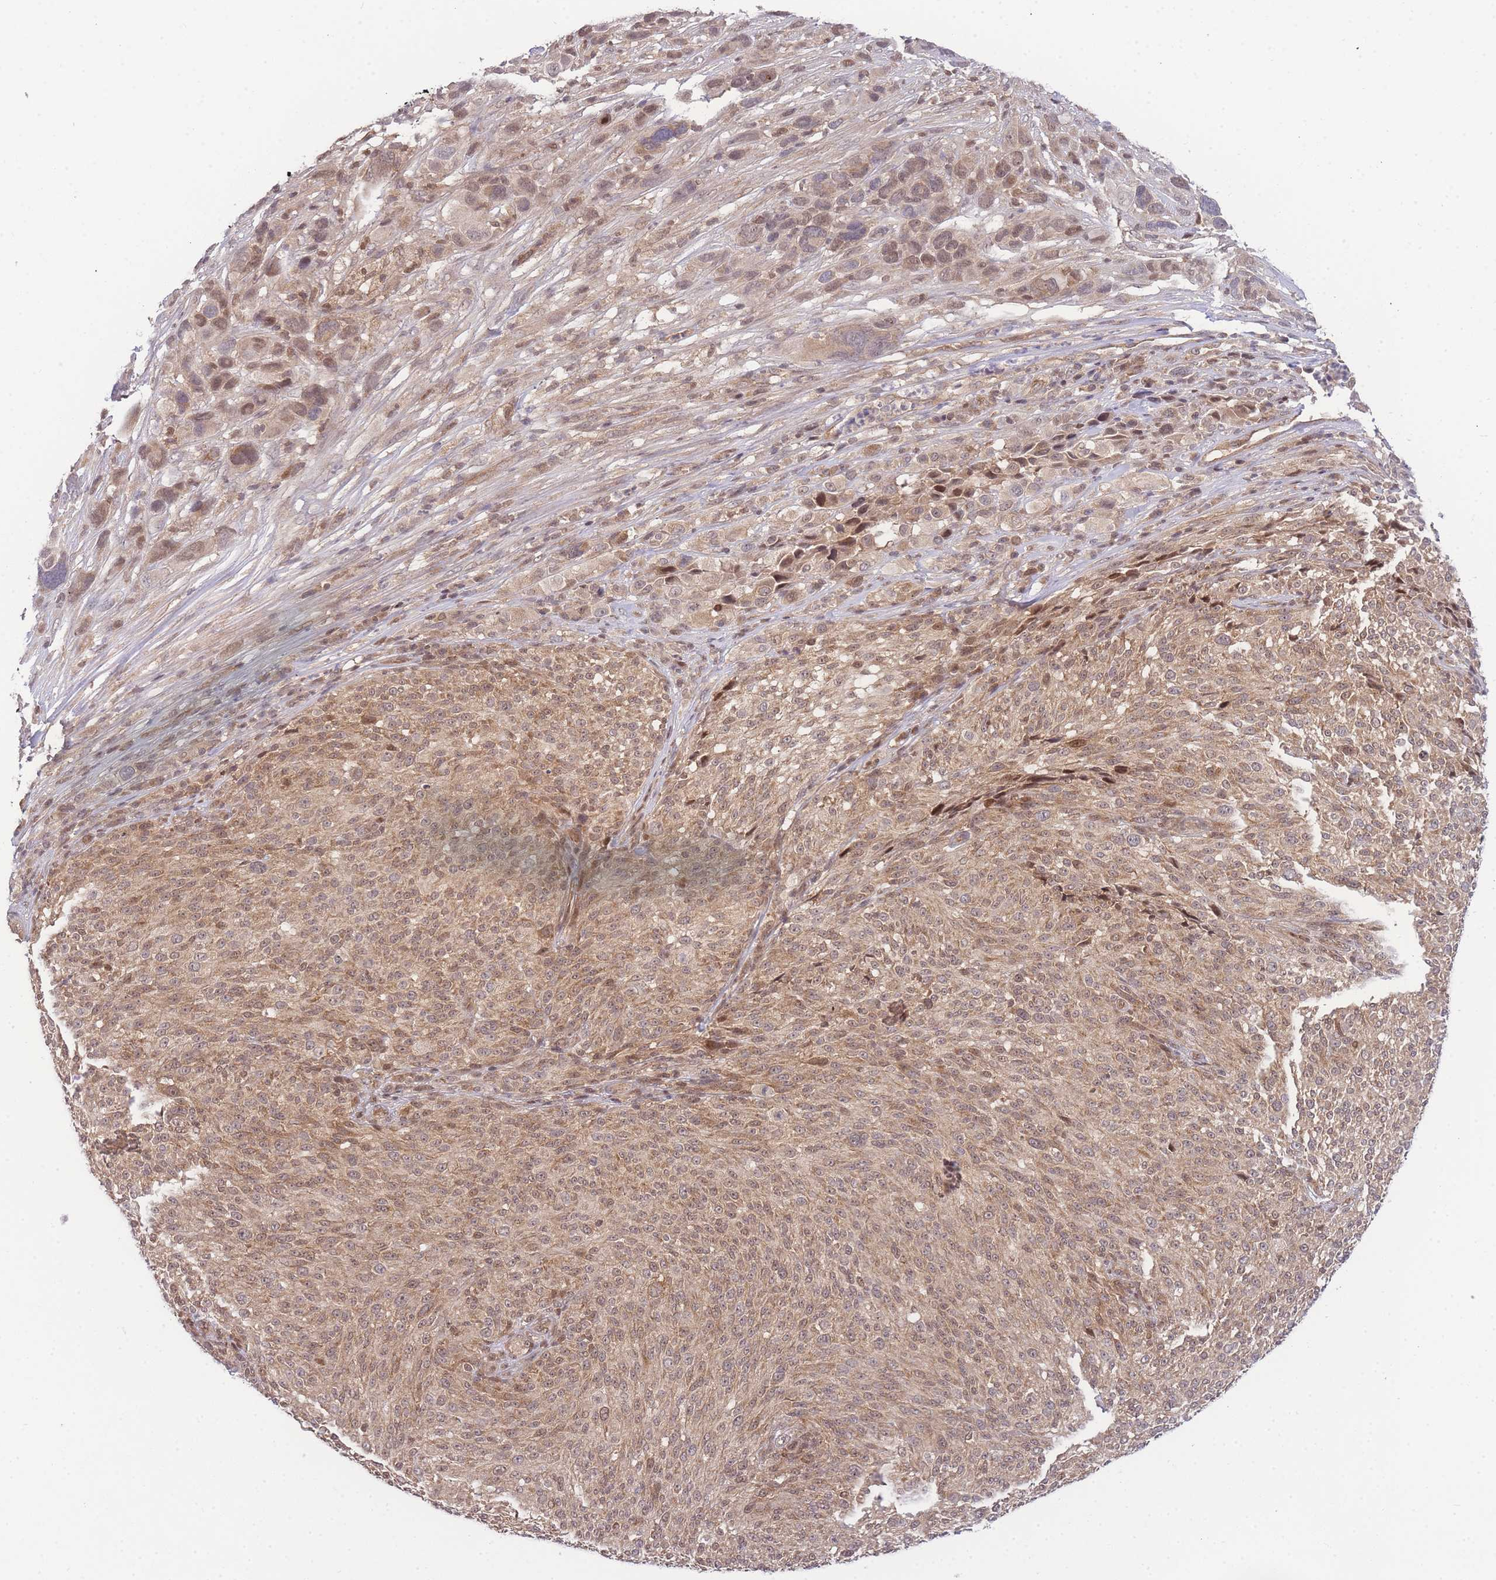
{"staining": {"intensity": "moderate", "quantity": ">75%", "location": "cytoplasmic/membranous,nuclear"}, "tissue": "melanoma", "cell_type": "Tumor cells", "image_type": "cancer", "snomed": [{"axis": "morphology", "description": "Malignant melanoma, NOS"}, {"axis": "topography", "description": "Skin of trunk"}], "caption": "The micrograph displays a brown stain indicating the presence of a protein in the cytoplasmic/membranous and nuclear of tumor cells in melanoma. (DAB = brown stain, brightfield microscopy at high magnification).", "gene": "KIAA1191", "patient": {"sex": "male", "age": 71}}